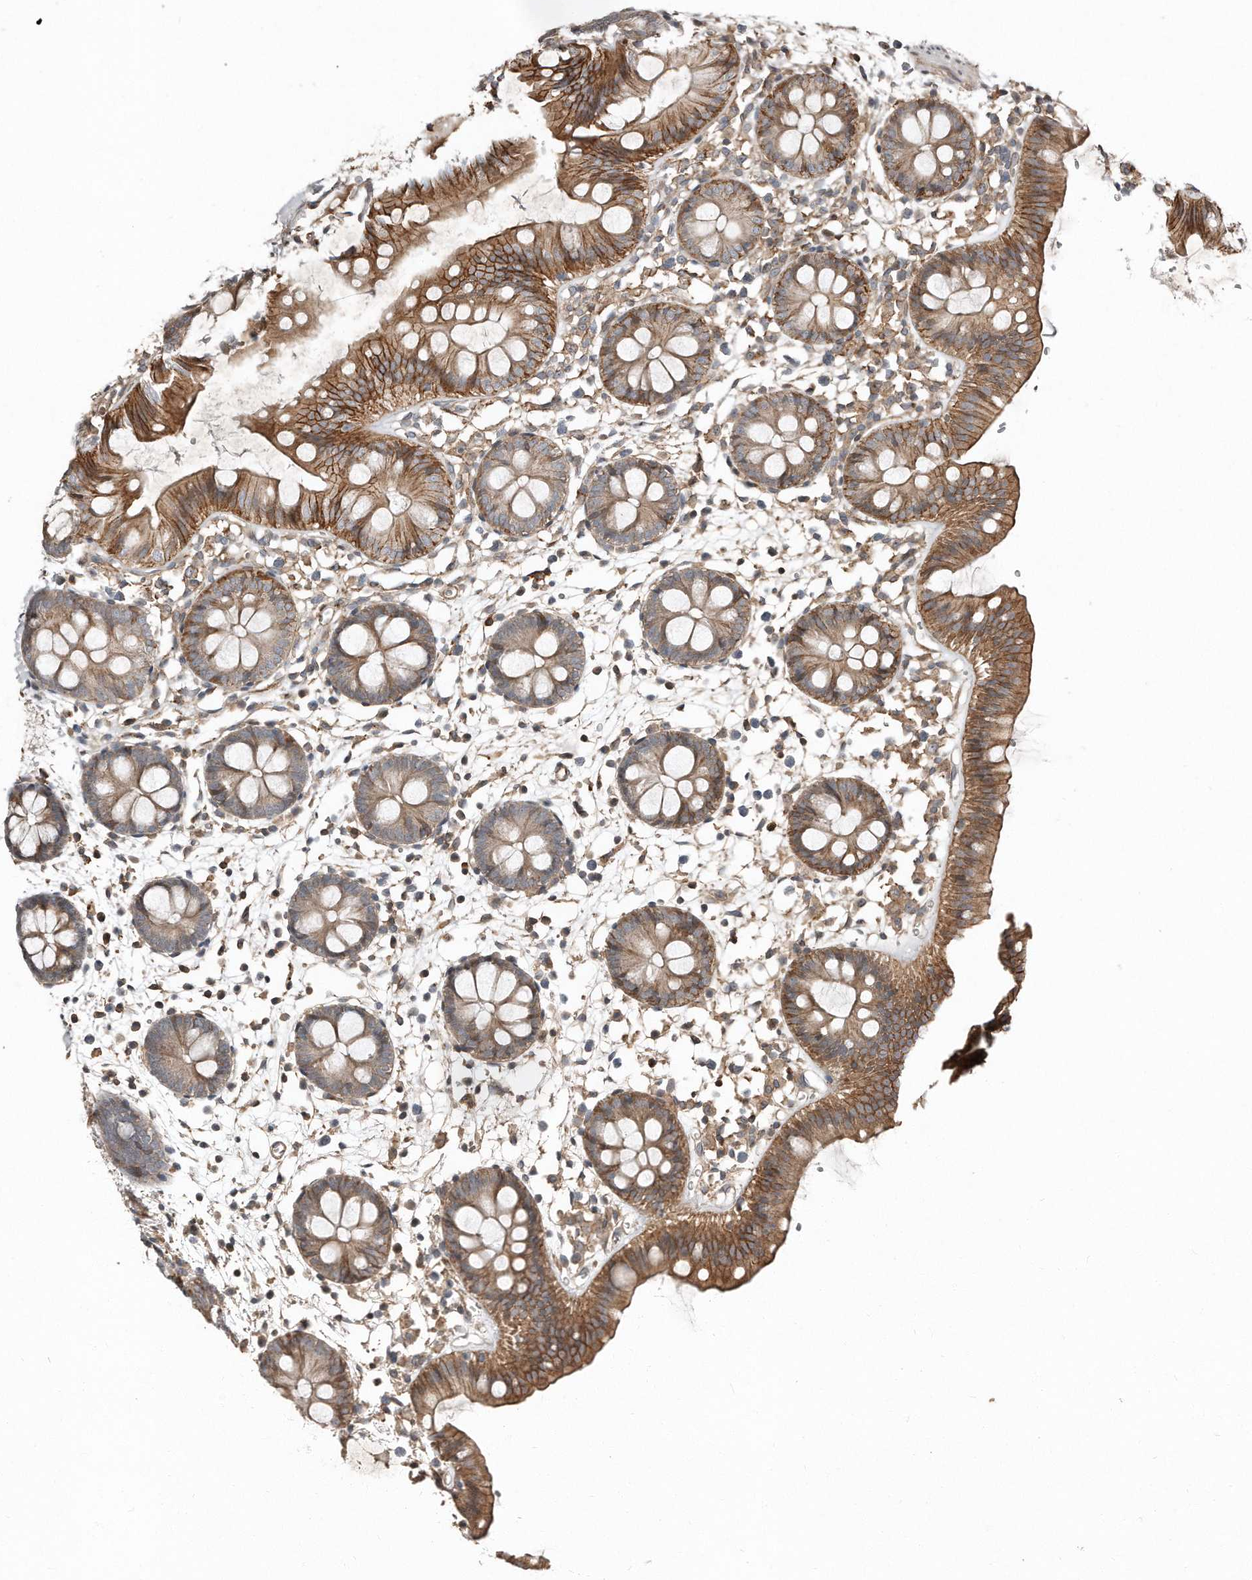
{"staining": {"intensity": "strong", "quantity": ">75%", "location": "cytoplasmic/membranous"}, "tissue": "colon", "cell_type": "Endothelial cells", "image_type": "normal", "snomed": [{"axis": "morphology", "description": "Normal tissue, NOS"}, {"axis": "topography", "description": "Colon"}], "caption": "This histopathology image reveals immunohistochemistry staining of unremarkable human colon, with high strong cytoplasmic/membranous expression in approximately >75% of endothelial cells.", "gene": "SNAP47", "patient": {"sex": "male", "age": 56}}